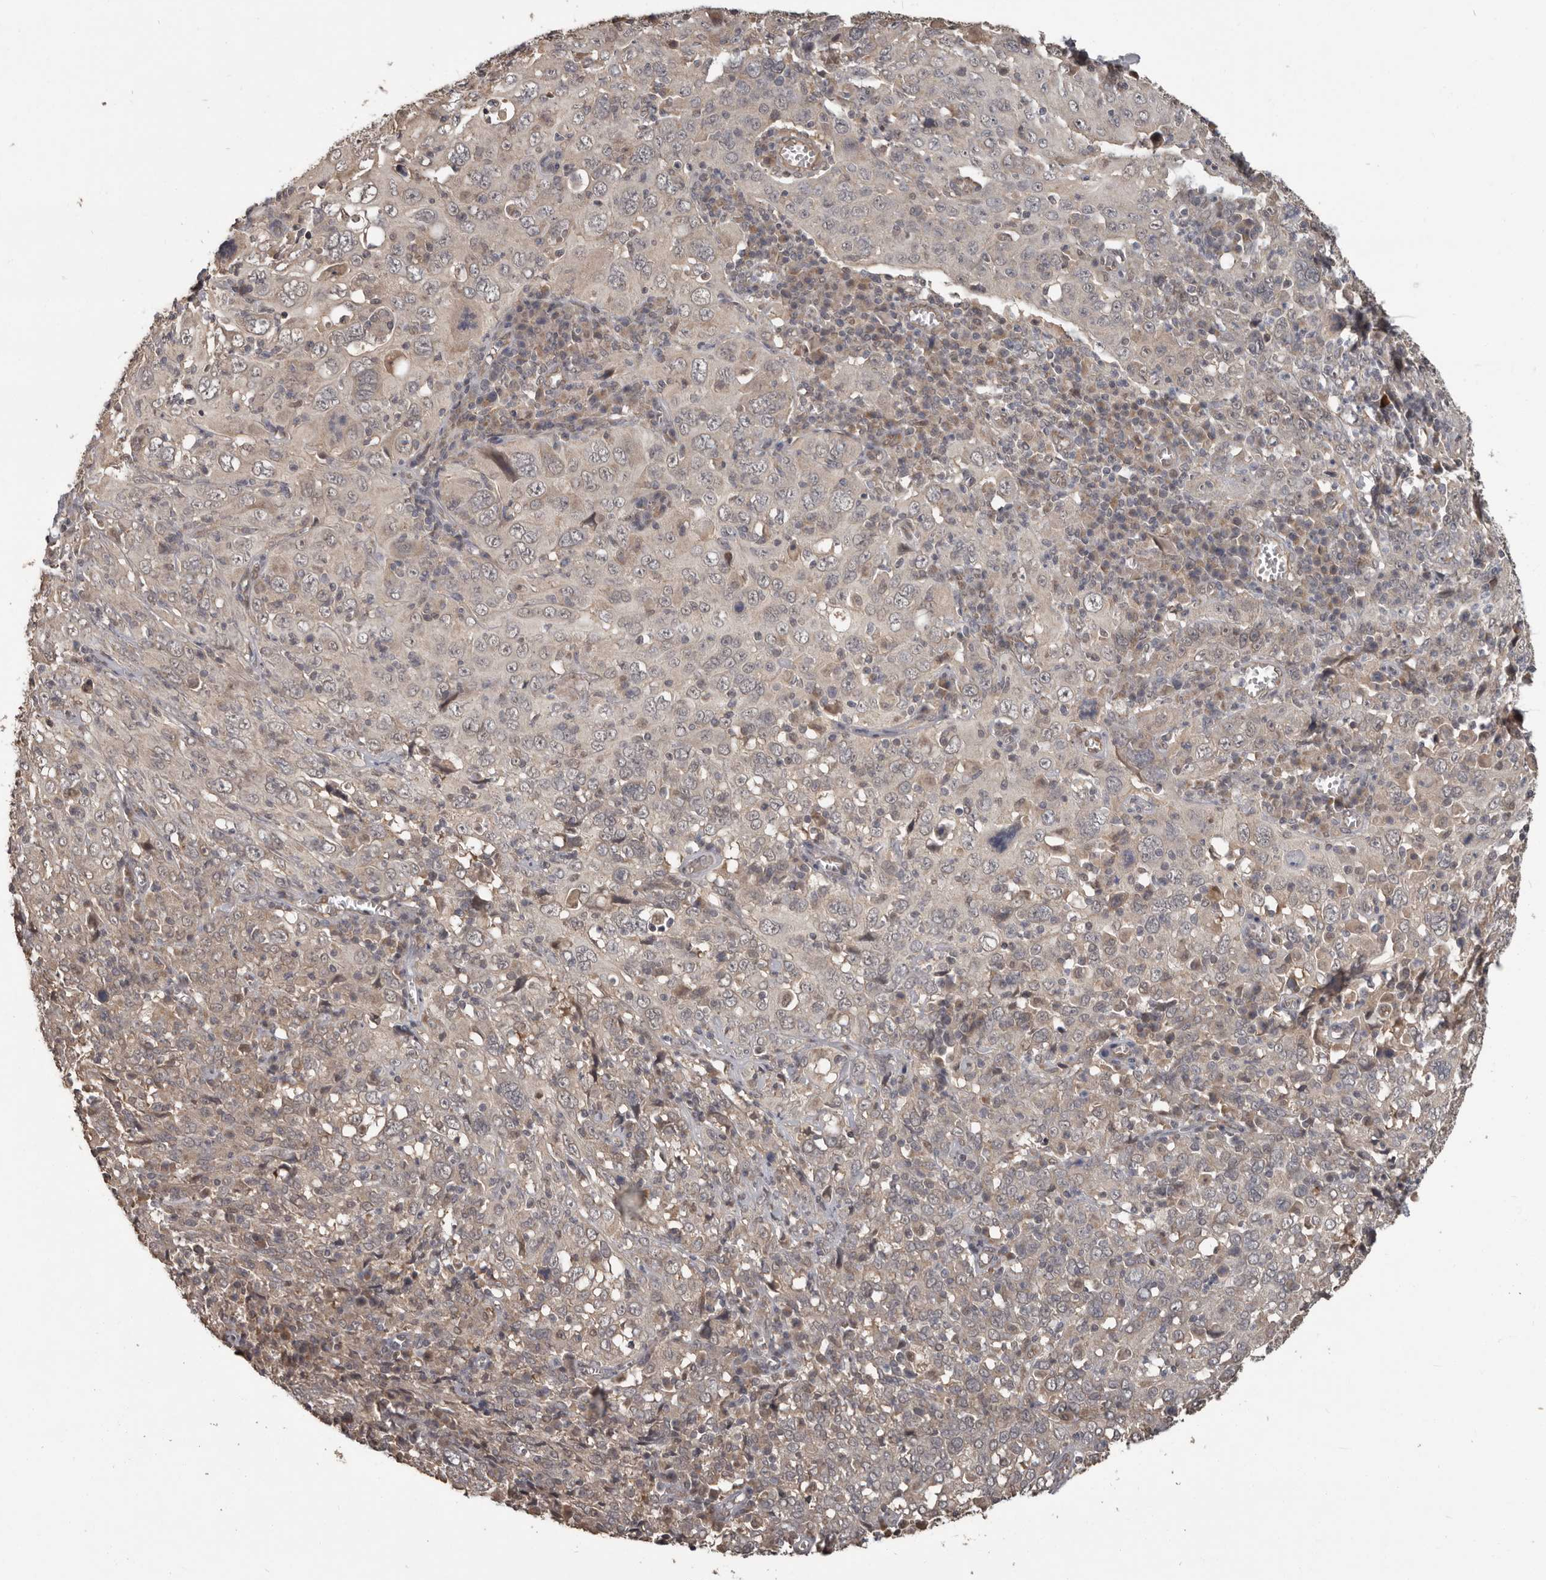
{"staining": {"intensity": "weak", "quantity": "25%-75%", "location": "nuclear"}, "tissue": "cervical cancer", "cell_type": "Tumor cells", "image_type": "cancer", "snomed": [{"axis": "morphology", "description": "Squamous cell carcinoma, NOS"}, {"axis": "topography", "description": "Cervix"}], "caption": "An image showing weak nuclear positivity in about 25%-75% of tumor cells in cervical squamous cell carcinoma, as visualized by brown immunohistochemical staining.", "gene": "ZFP14", "patient": {"sex": "female", "age": 46}}